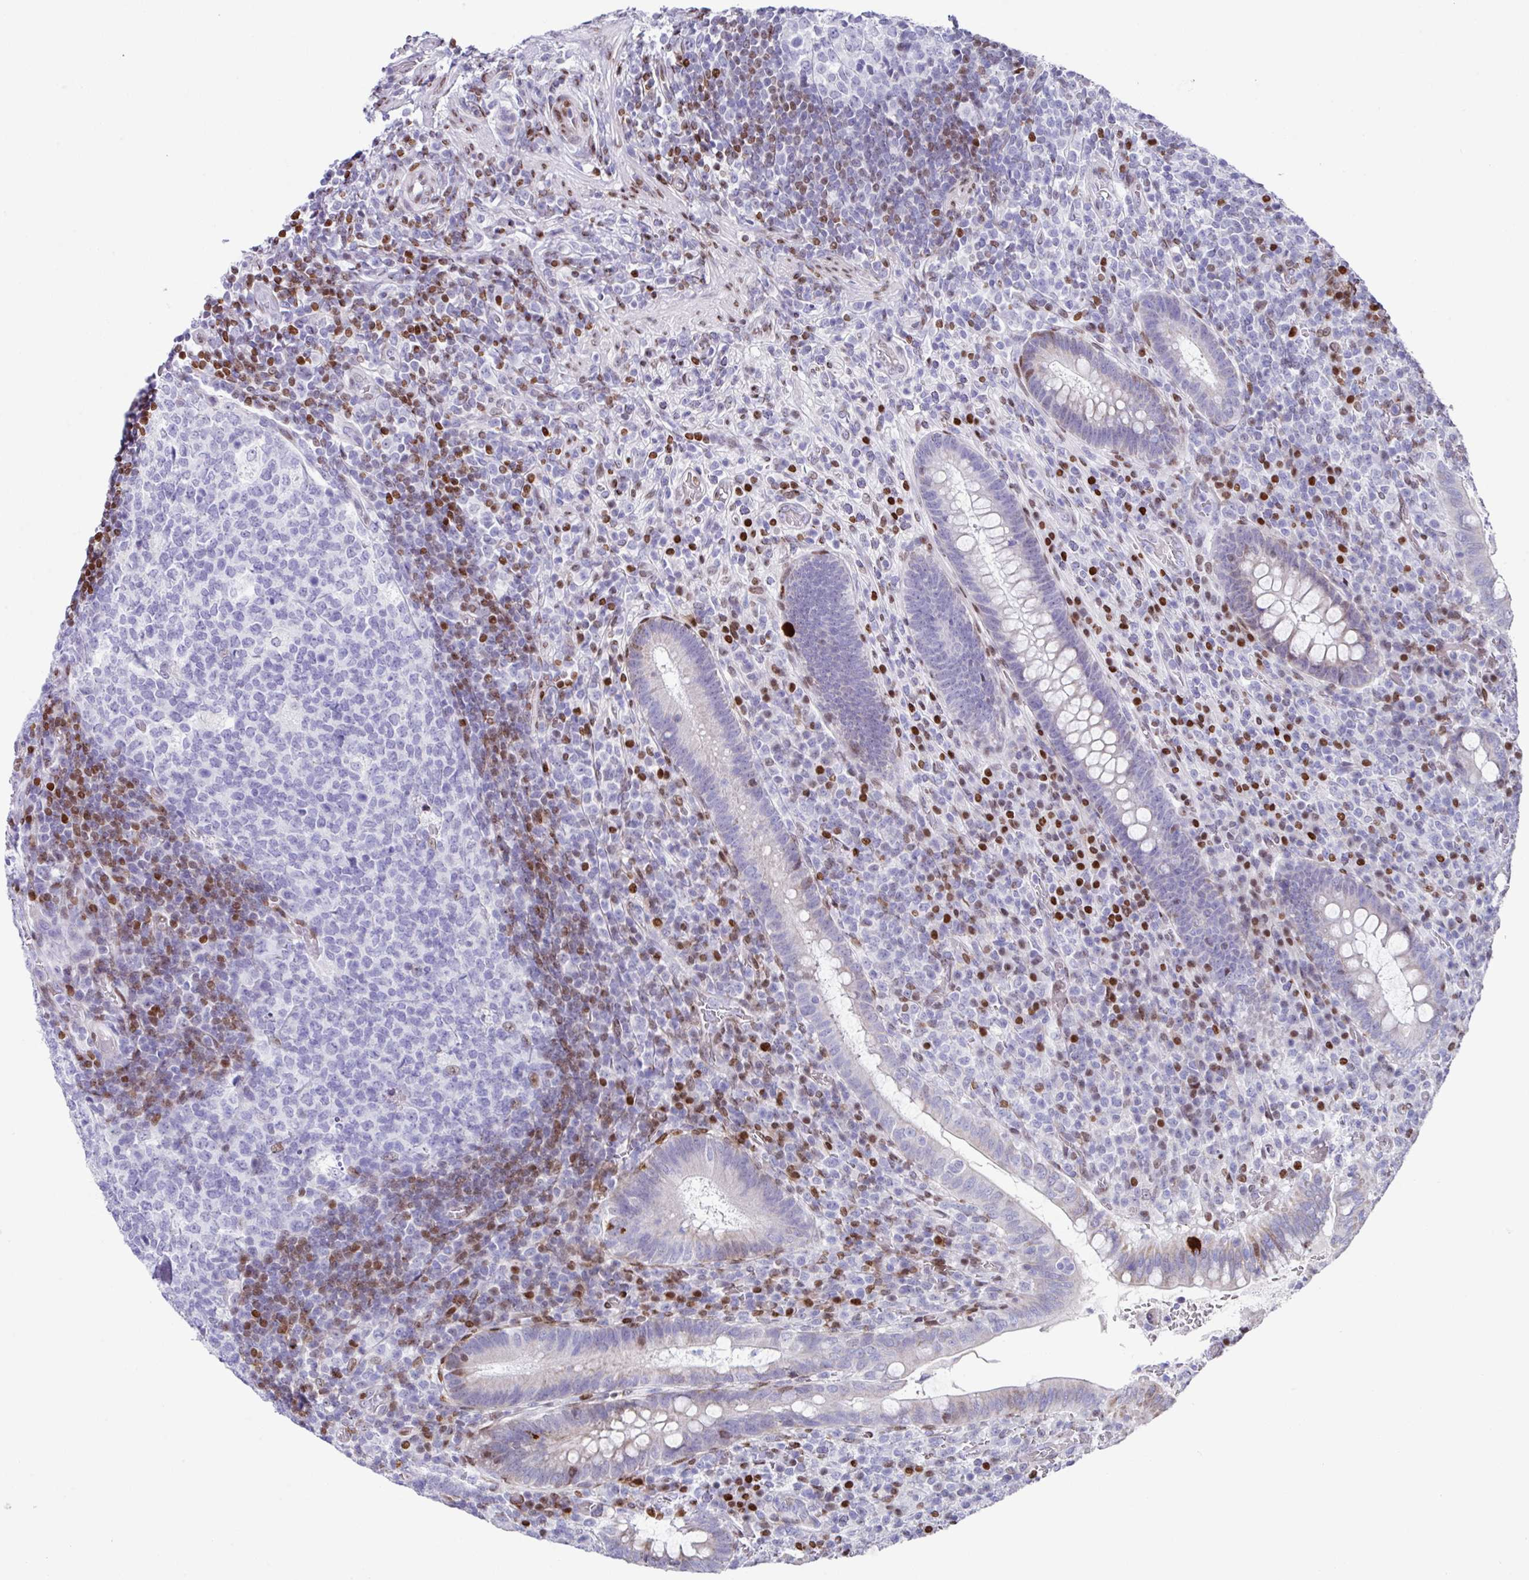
{"staining": {"intensity": "strong", "quantity": "<25%", "location": "cytoplasmic/membranous"}, "tissue": "appendix", "cell_type": "Glandular cells", "image_type": "normal", "snomed": [{"axis": "morphology", "description": "Normal tissue, NOS"}, {"axis": "topography", "description": "Appendix"}], "caption": "Immunohistochemistry (DAB (3,3'-diaminobenzidine)) staining of normal appendix exhibits strong cytoplasmic/membranous protein positivity in approximately <25% of glandular cells.", "gene": "TCF3", "patient": {"sex": "female", "age": 43}}